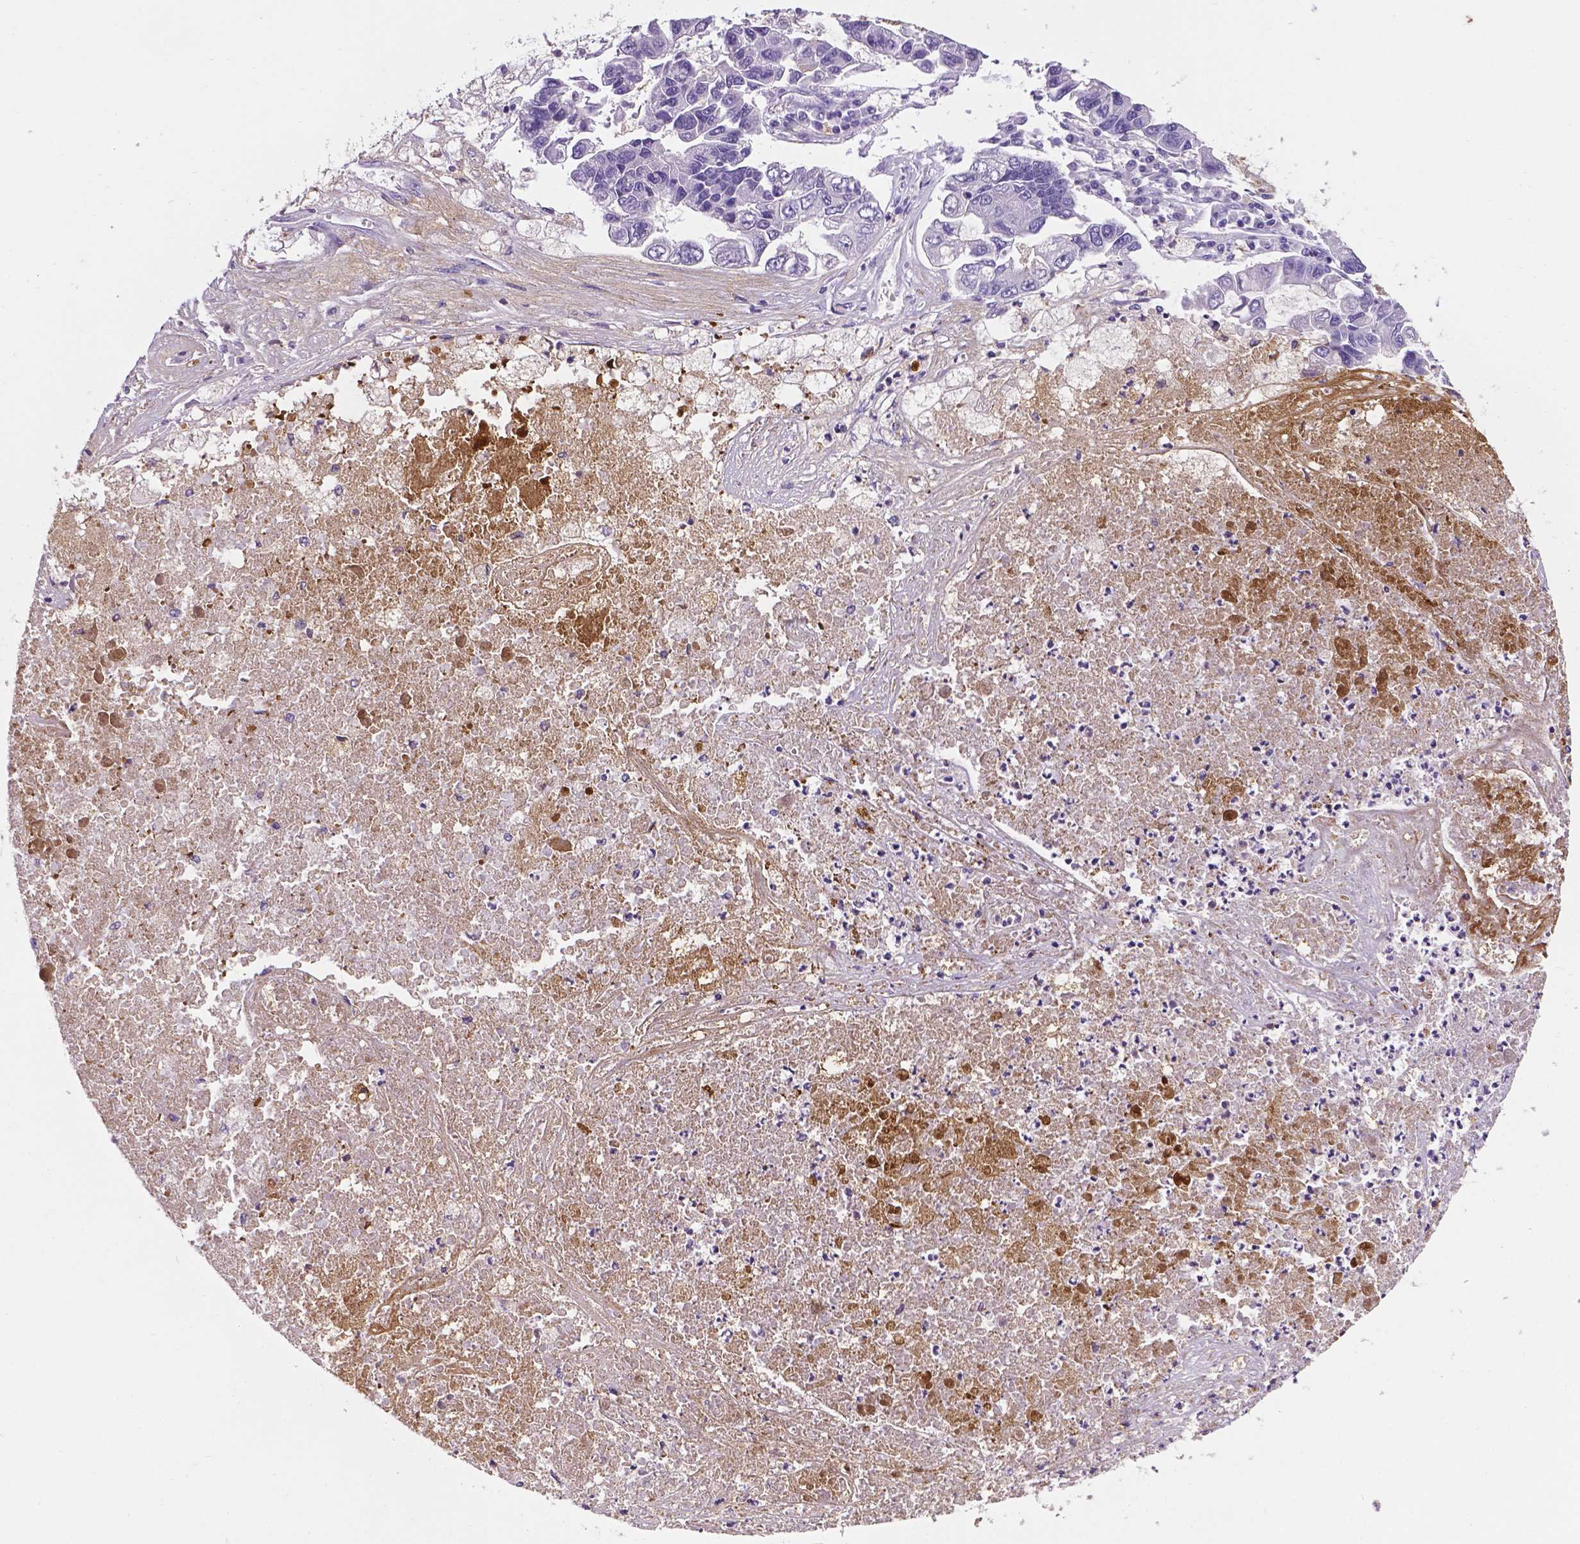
{"staining": {"intensity": "negative", "quantity": "none", "location": "none"}, "tissue": "lung cancer", "cell_type": "Tumor cells", "image_type": "cancer", "snomed": [{"axis": "morphology", "description": "Adenocarcinoma, NOS"}, {"axis": "topography", "description": "Bronchus"}, {"axis": "topography", "description": "Lung"}], "caption": "Protein analysis of lung adenocarcinoma shows no significant positivity in tumor cells.", "gene": "APOE", "patient": {"sex": "female", "age": 51}}